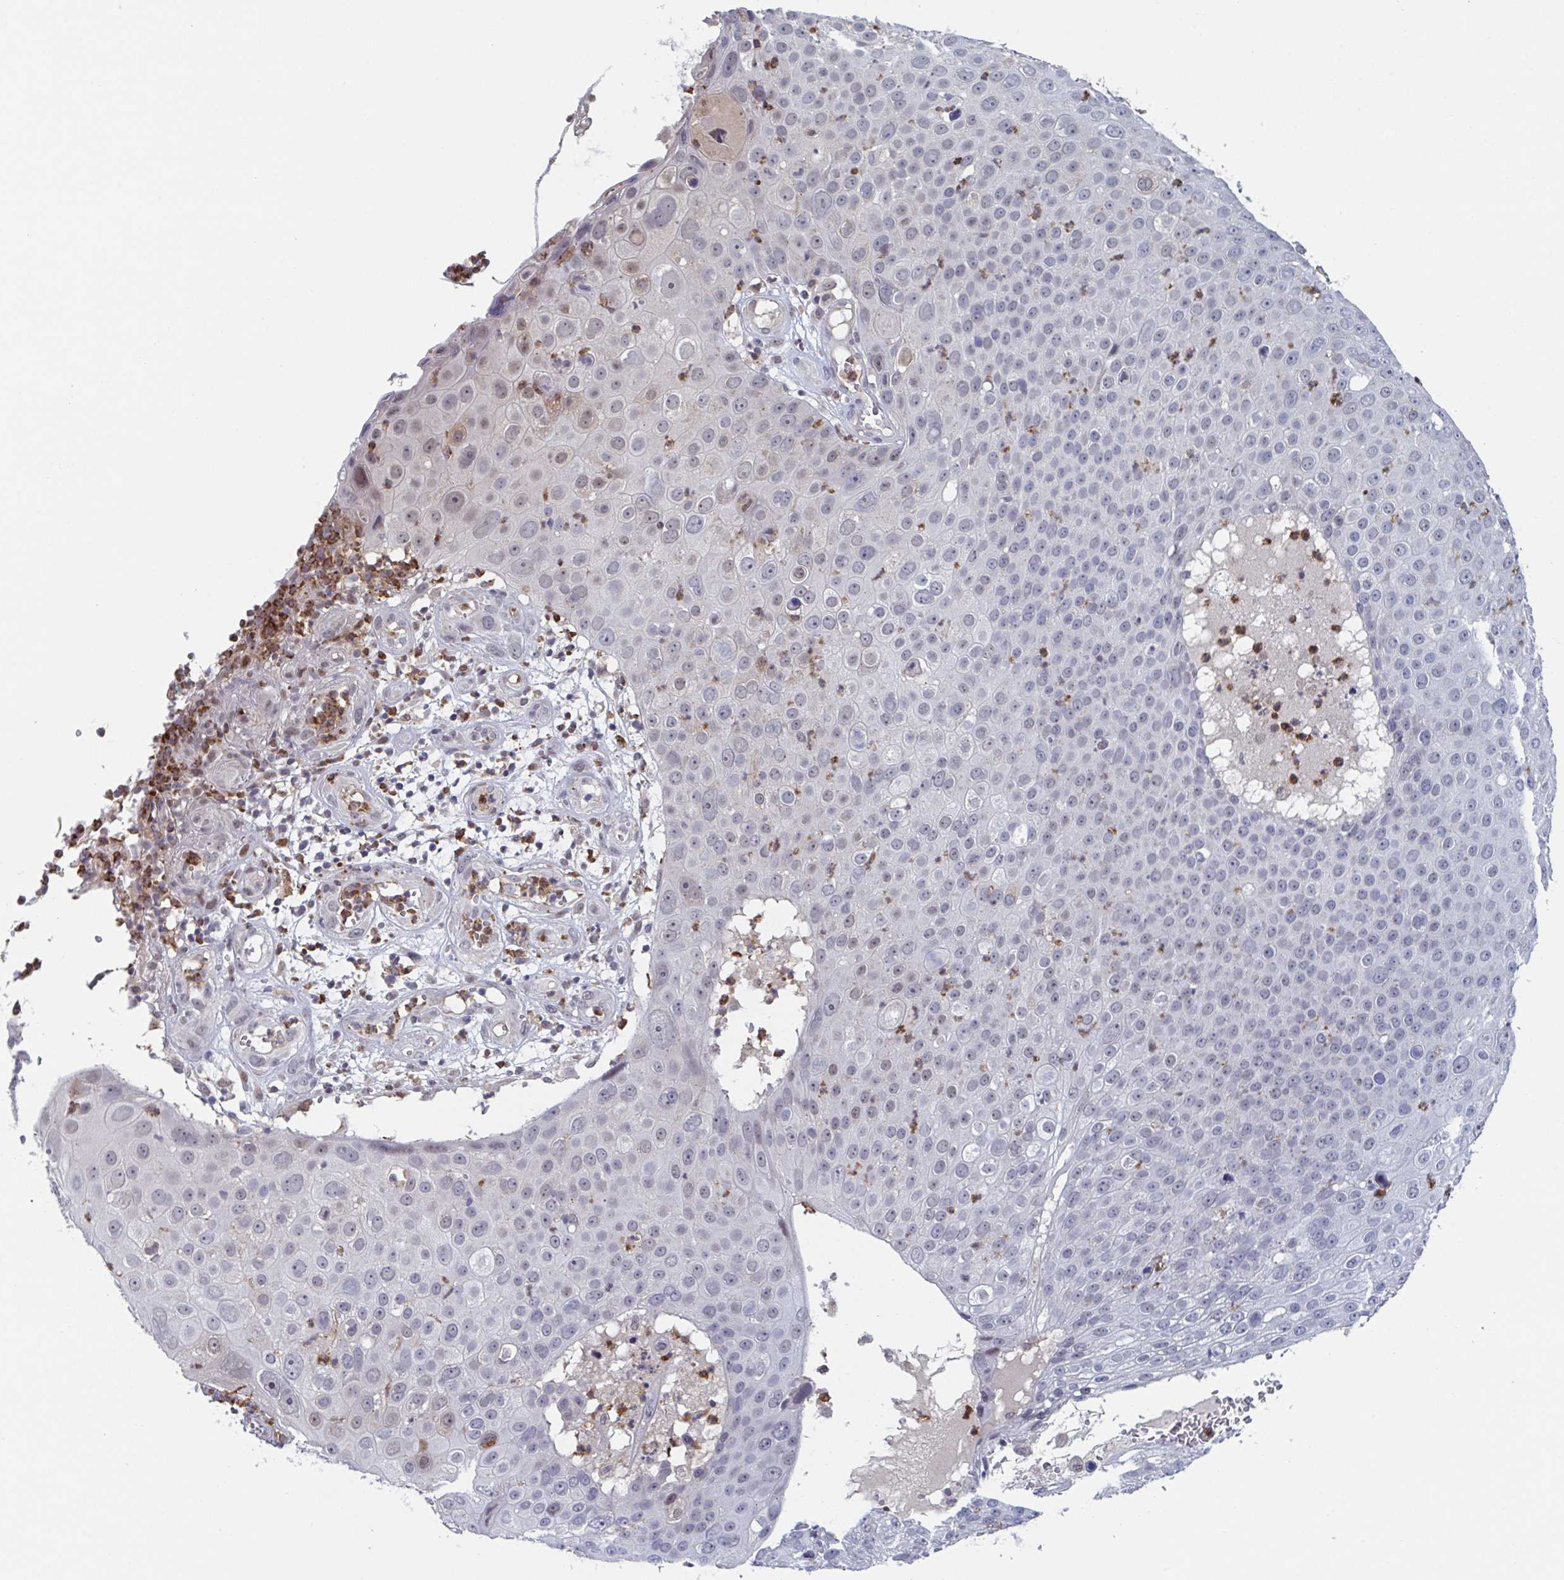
{"staining": {"intensity": "moderate", "quantity": "<25%", "location": "nuclear"}, "tissue": "skin cancer", "cell_type": "Tumor cells", "image_type": "cancer", "snomed": [{"axis": "morphology", "description": "Squamous cell carcinoma, NOS"}, {"axis": "topography", "description": "Skin"}], "caption": "IHC histopathology image of neoplastic tissue: human squamous cell carcinoma (skin) stained using immunohistochemistry (IHC) reveals low levels of moderate protein expression localized specifically in the nuclear of tumor cells, appearing as a nuclear brown color.", "gene": "RNF212", "patient": {"sex": "male", "age": 71}}